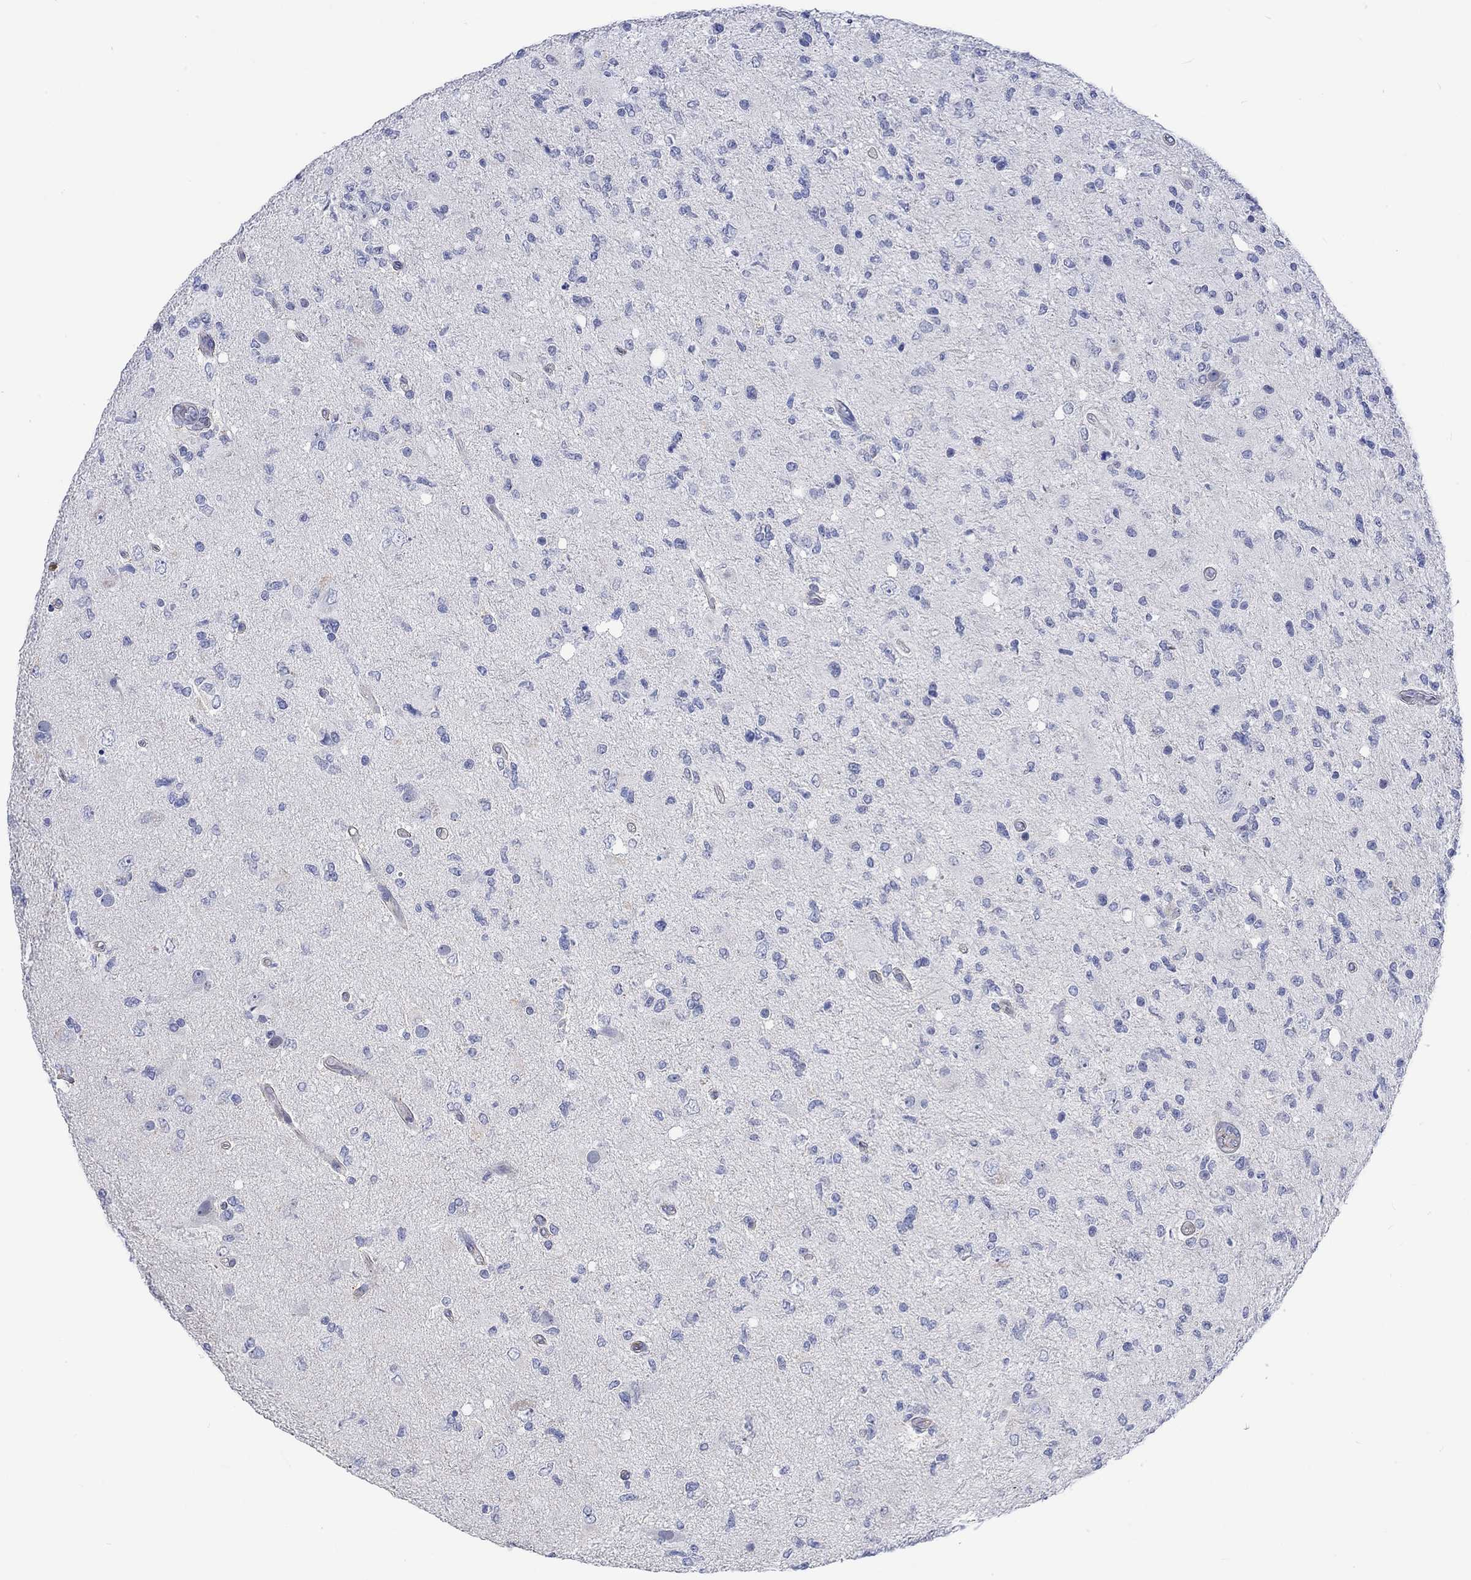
{"staining": {"intensity": "negative", "quantity": "none", "location": "none"}, "tissue": "glioma", "cell_type": "Tumor cells", "image_type": "cancer", "snomed": [{"axis": "morphology", "description": "Glioma, malignant, High grade"}, {"axis": "topography", "description": "Cerebral cortex"}], "caption": "Tumor cells are negative for protein expression in human glioma.", "gene": "AGRP", "patient": {"sex": "male", "age": 70}}